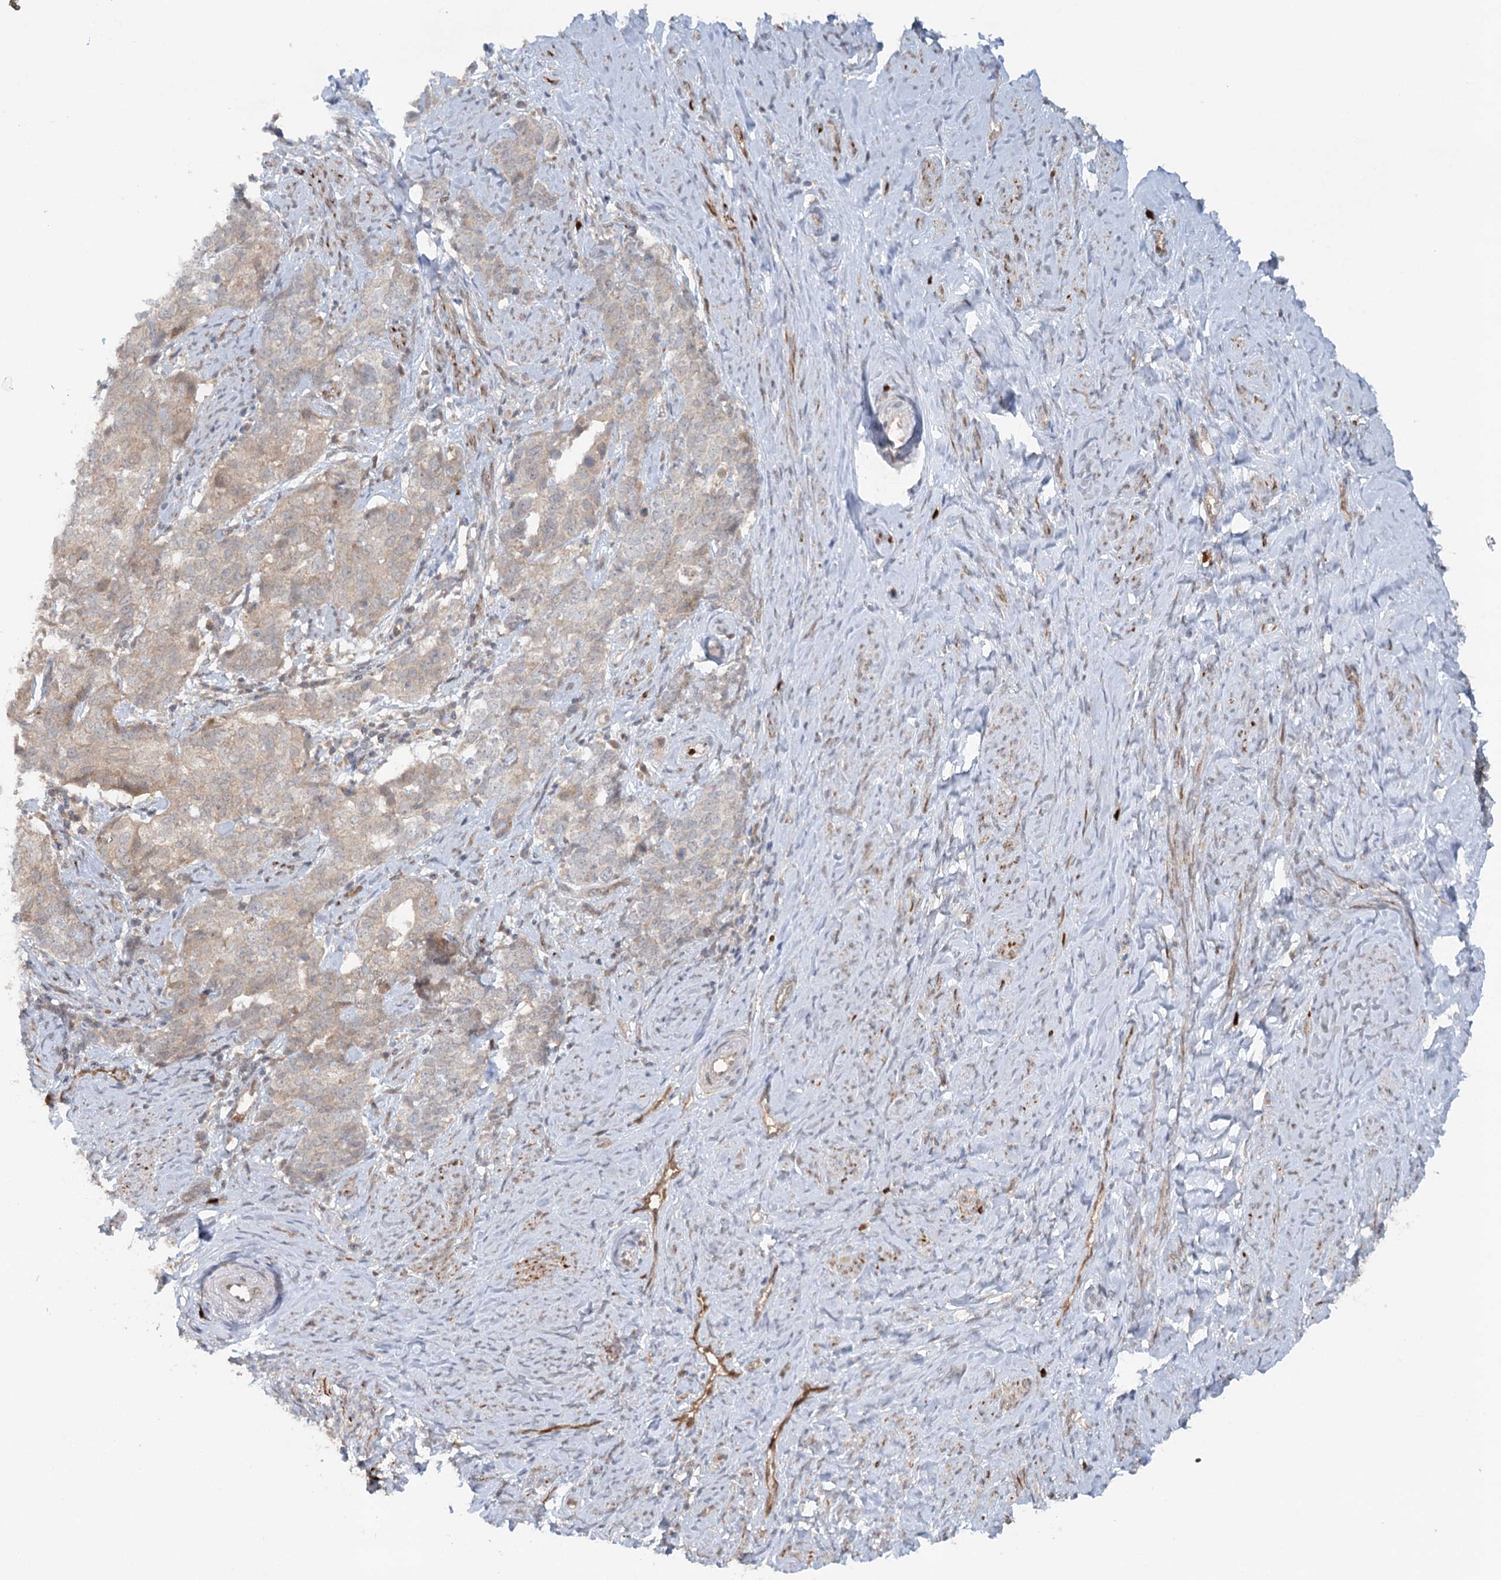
{"staining": {"intensity": "weak", "quantity": "<25%", "location": "cytoplasmic/membranous"}, "tissue": "cervical cancer", "cell_type": "Tumor cells", "image_type": "cancer", "snomed": [{"axis": "morphology", "description": "Squamous cell carcinoma, NOS"}, {"axis": "topography", "description": "Cervix"}], "caption": "Immunohistochemical staining of cervical squamous cell carcinoma reveals no significant staining in tumor cells. (Brightfield microscopy of DAB (3,3'-diaminobenzidine) immunohistochemistry (IHC) at high magnification).", "gene": "GBE1", "patient": {"sex": "female", "age": 63}}